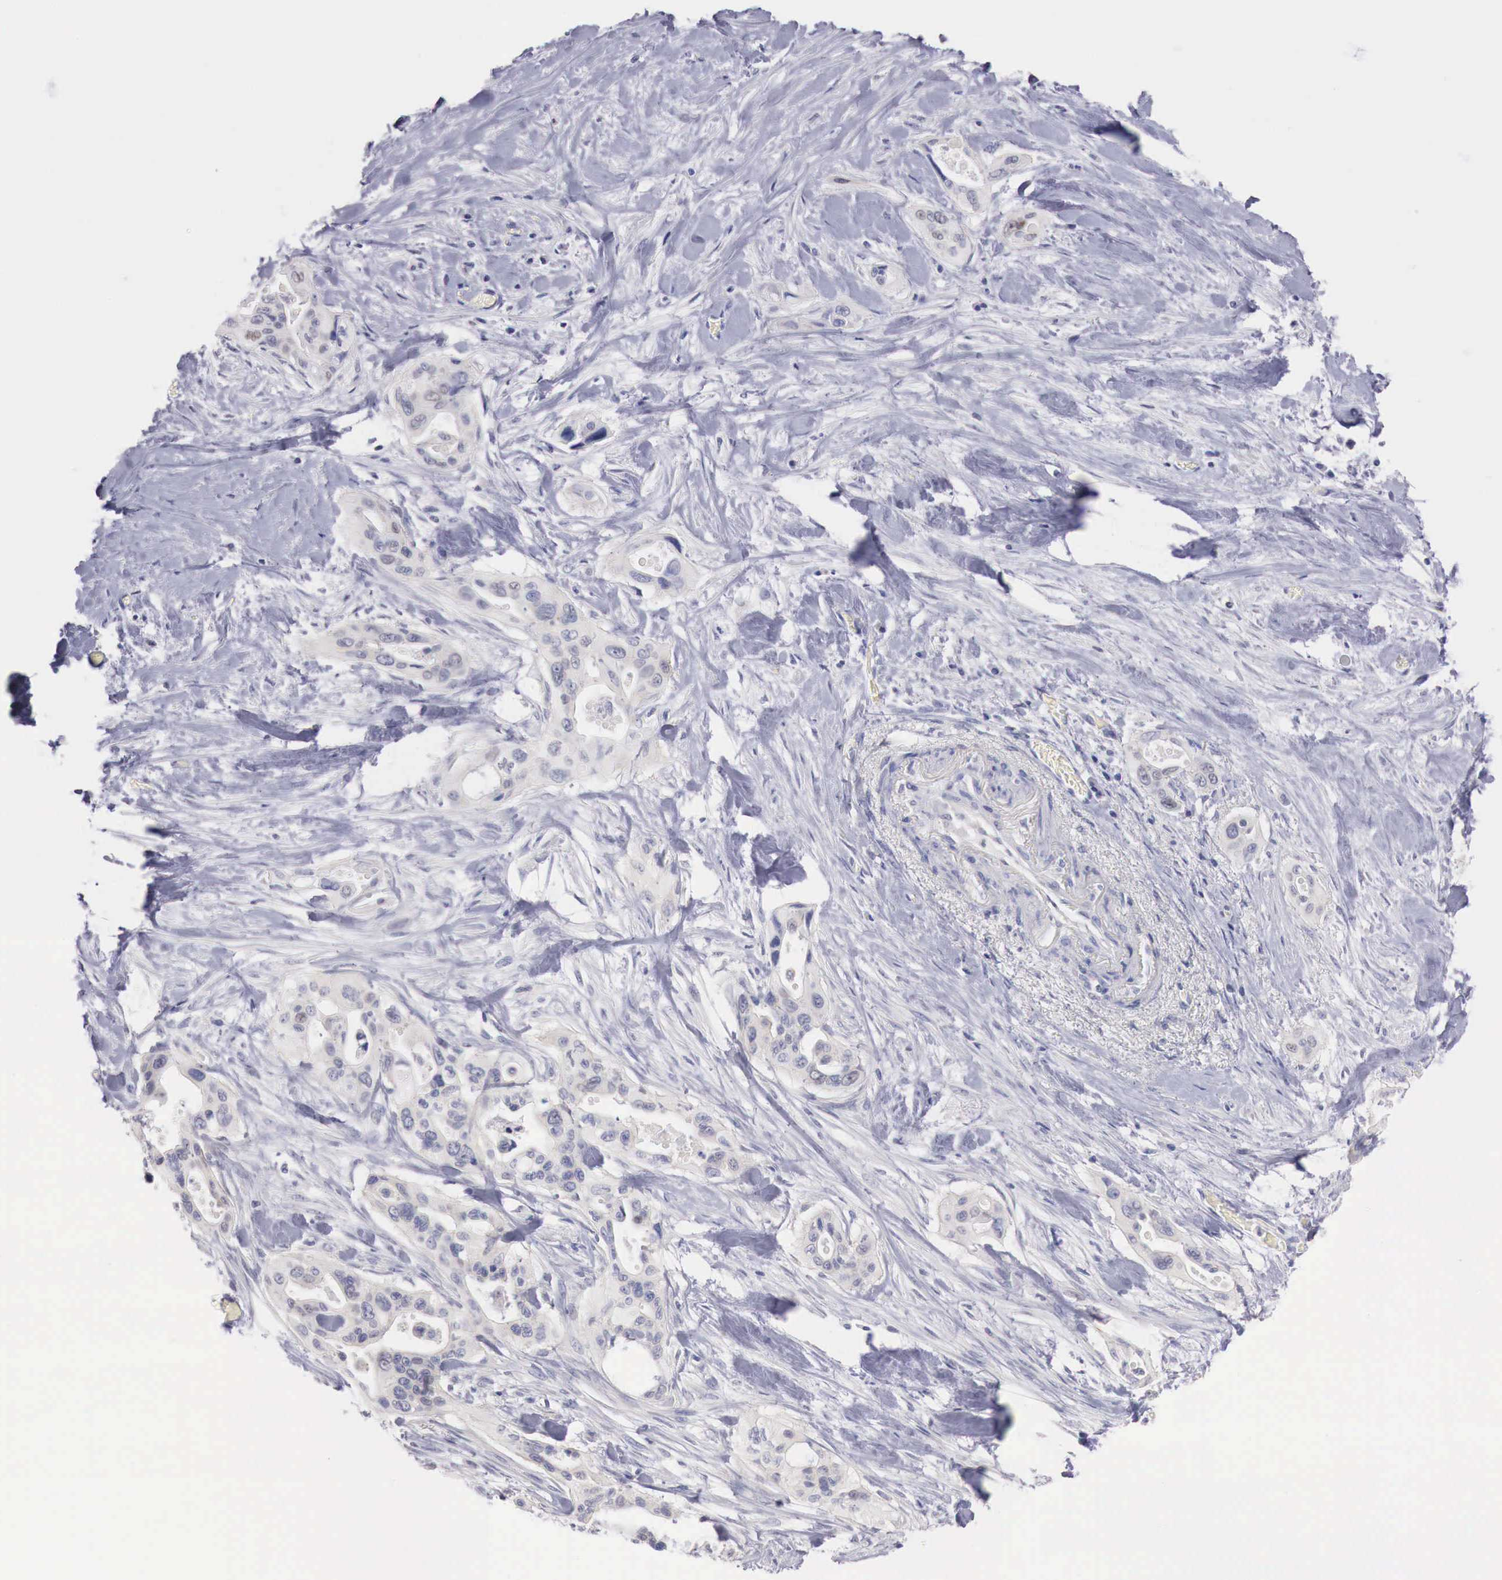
{"staining": {"intensity": "negative", "quantity": "none", "location": "none"}, "tissue": "pancreatic cancer", "cell_type": "Tumor cells", "image_type": "cancer", "snomed": [{"axis": "morphology", "description": "Adenocarcinoma, NOS"}, {"axis": "topography", "description": "Pancreas"}], "caption": "IHC photomicrograph of pancreatic adenocarcinoma stained for a protein (brown), which displays no positivity in tumor cells. Brightfield microscopy of immunohistochemistry (IHC) stained with DAB (3,3'-diaminobenzidine) (brown) and hematoxylin (blue), captured at high magnification.", "gene": "TRIM13", "patient": {"sex": "male", "age": 77}}